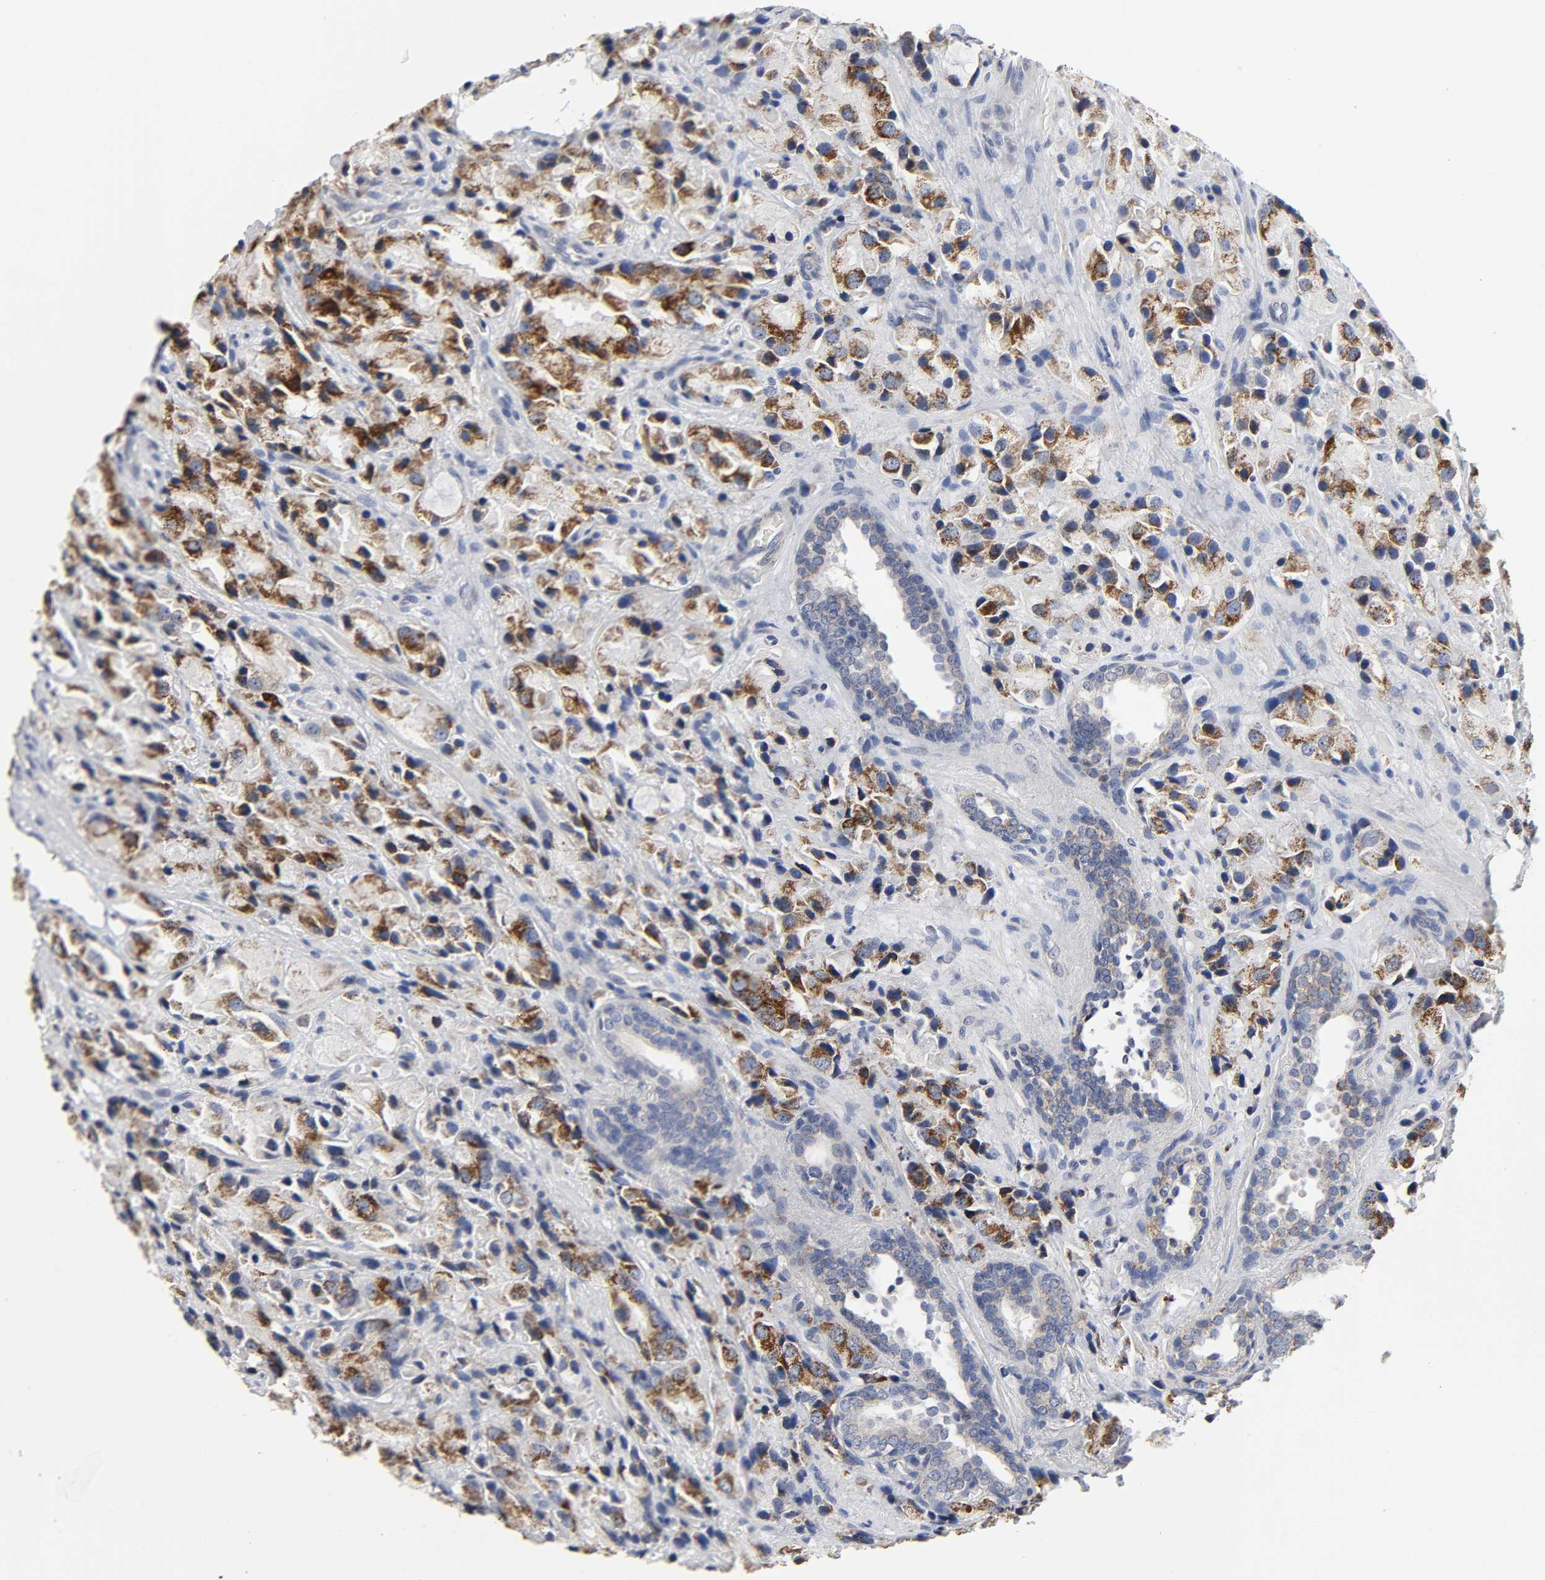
{"staining": {"intensity": "moderate", "quantity": "25%-75%", "location": "cytoplasmic/membranous"}, "tissue": "prostate cancer", "cell_type": "Tumor cells", "image_type": "cancer", "snomed": [{"axis": "morphology", "description": "Adenocarcinoma, High grade"}, {"axis": "topography", "description": "Prostate"}], "caption": "Moderate cytoplasmic/membranous staining is appreciated in about 25%-75% of tumor cells in prostate cancer (adenocarcinoma (high-grade)). The staining was performed using DAB (3,3'-diaminobenzidine) to visualize the protein expression in brown, while the nuclei were stained in blue with hematoxylin (Magnification: 20x).", "gene": "AOPEP", "patient": {"sex": "male", "age": 70}}